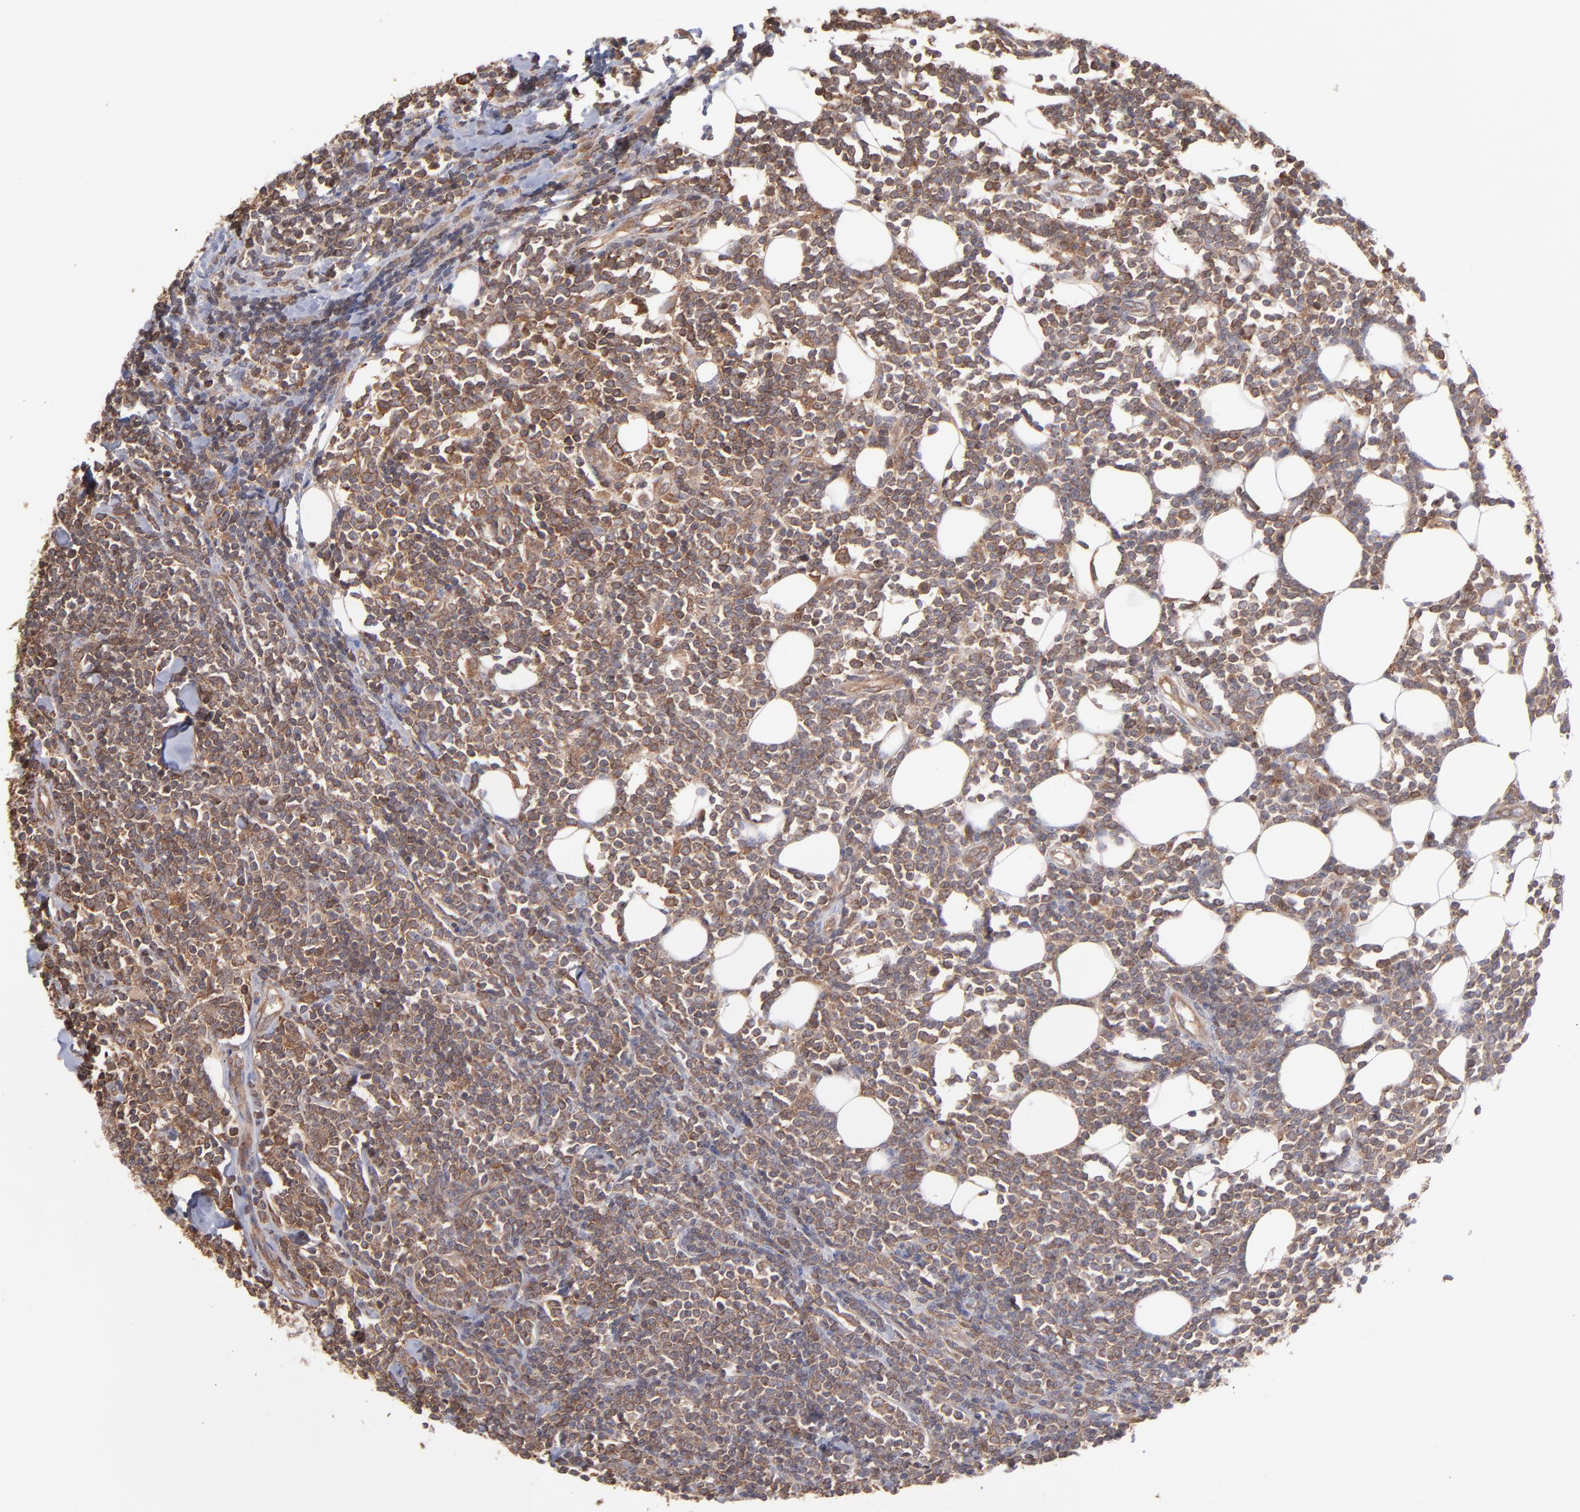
{"staining": {"intensity": "moderate", "quantity": ">75%", "location": "cytoplasmic/membranous"}, "tissue": "lymphoma", "cell_type": "Tumor cells", "image_type": "cancer", "snomed": [{"axis": "morphology", "description": "Malignant lymphoma, non-Hodgkin's type, Low grade"}, {"axis": "topography", "description": "Soft tissue"}], "caption": "Immunohistochemical staining of malignant lymphoma, non-Hodgkin's type (low-grade) shows medium levels of moderate cytoplasmic/membranous protein staining in approximately >75% of tumor cells. Nuclei are stained in blue.", "gene": "MAPRE1", "patient": {"sex": "male", "age": 92}}